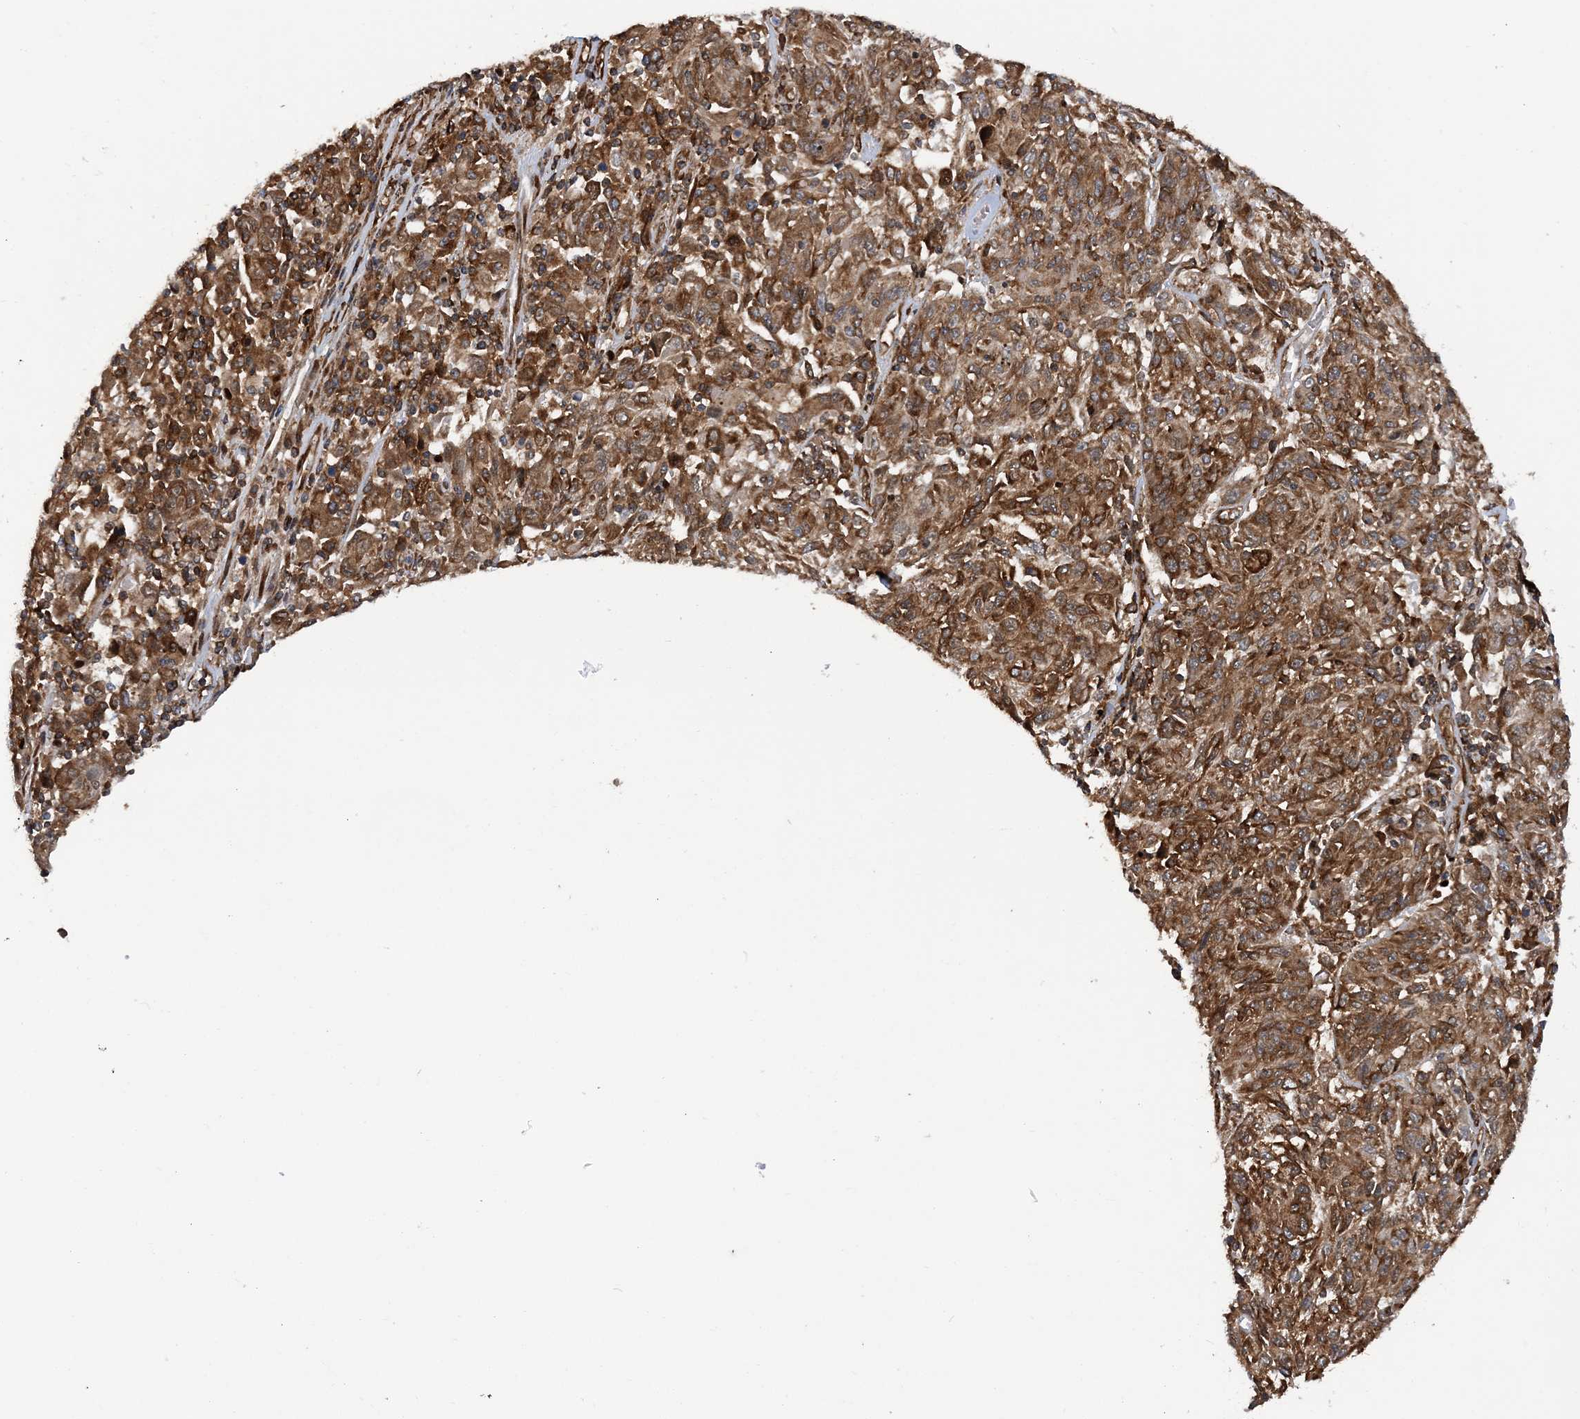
{"staining": {"intensity": "moderate", "quantity": ">75%", "location": "cytoplasmic/membranous"}, "tissue": "melanoma", "cell_type": "Tumor cells", "image_type": "cancer", "snomed": [{"axis": "morphology", "description": "Malignant melanoma, NOS"}, {"axis": "topography", "description": "Skin"}], "caption": "Immunohistochemical staining of melanoma exhibits medium levels of moderate cytoplasmic/membranous positivity in approximately >75% of tumor cells.", "gene": "PHF1", "patient": {"sex": "male", "age": 53}}